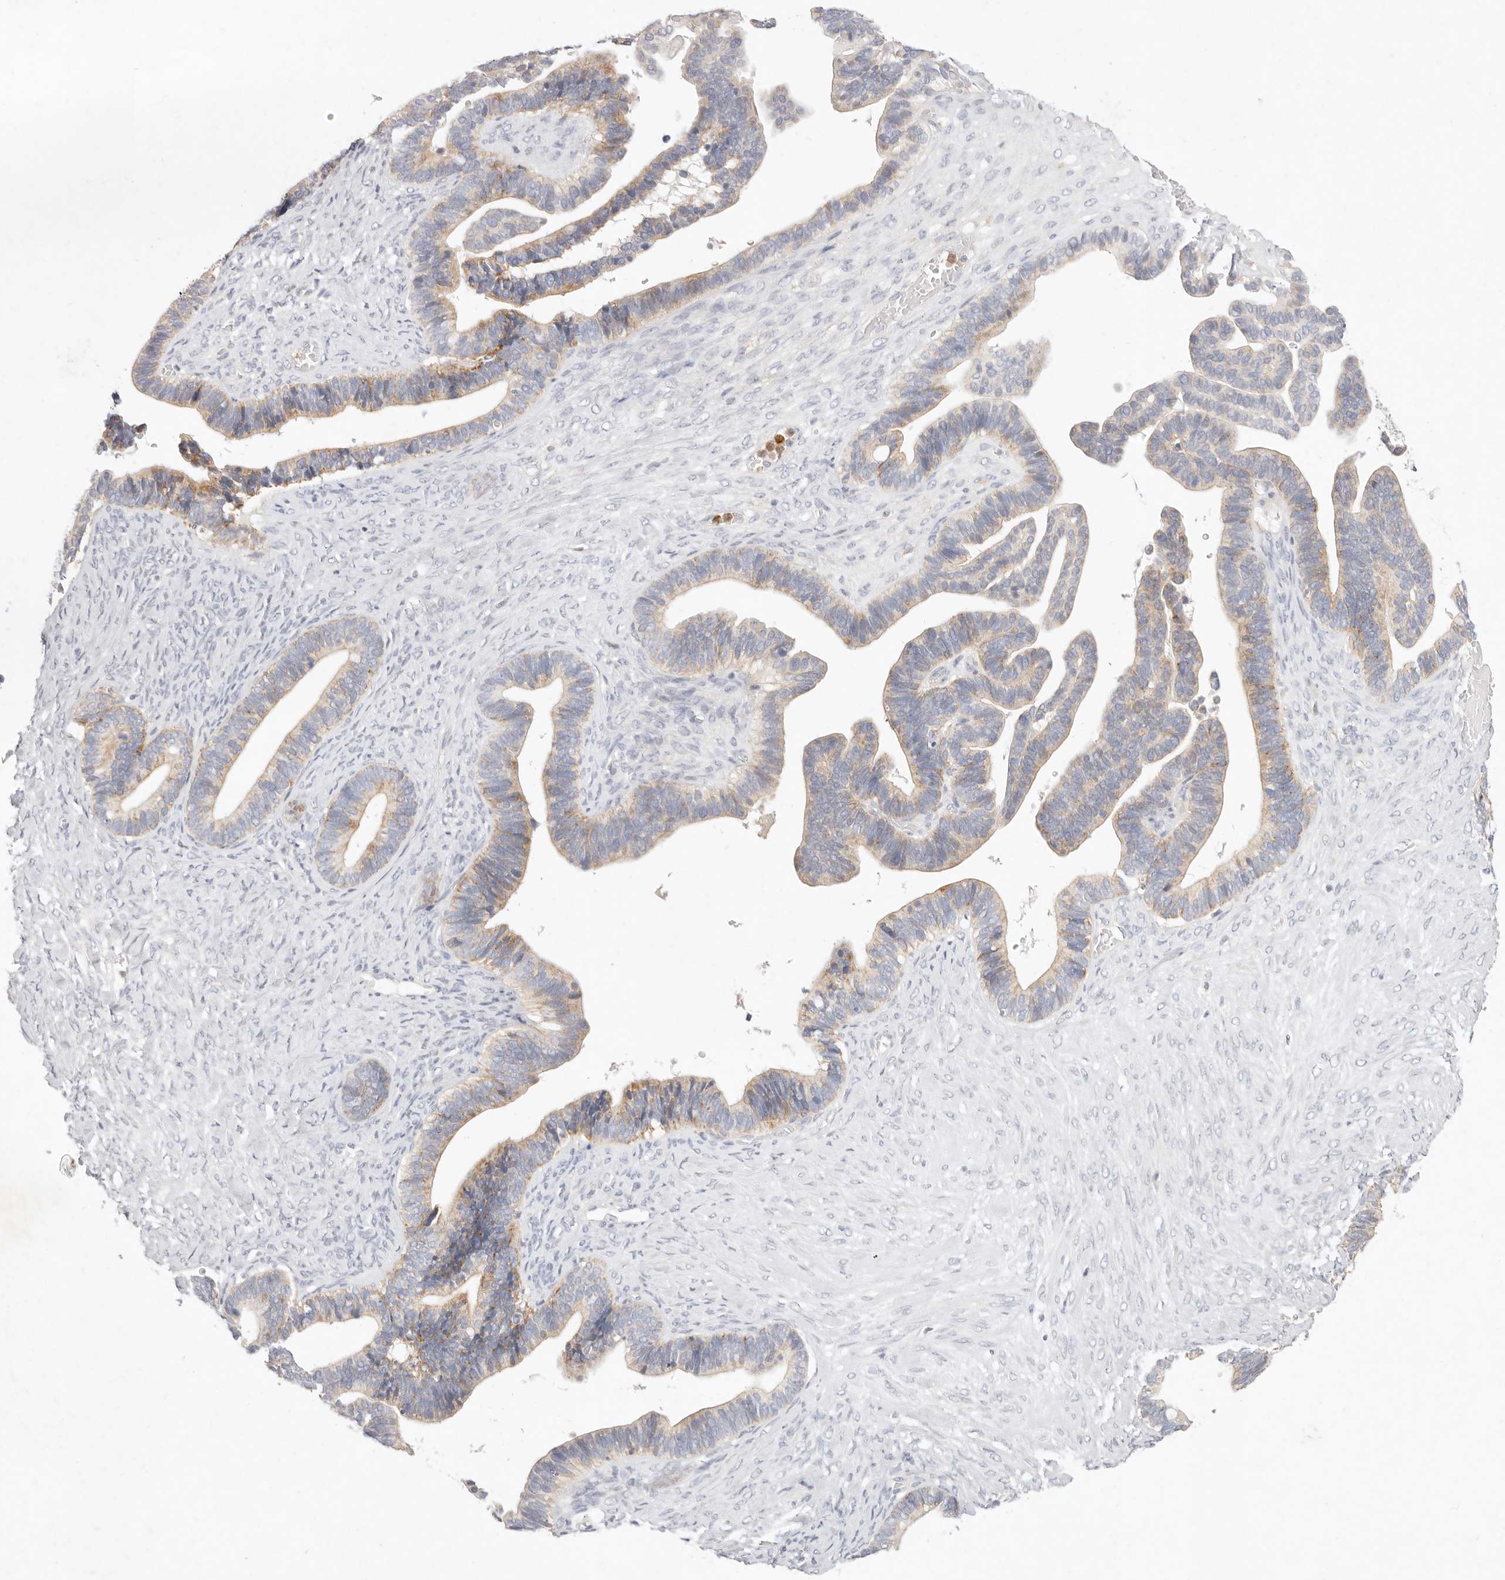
{"staining": {"intensity": "weak", "quantity": "25%-75%", "location": "cytoplasmic/membranous"}, "tissue": "ovarian cancer", "cell_type": "Tumor cells", "image_type": "cancer", "snomed": [{"axis": "morphology", "description": "Cystadenocarcinoma, serous, NOS"}, {"axis": "topography", "description": "Ovary"}], "caption": "An IHC micrograph of tumor tissue is shown. Protein staining in brown labels weak cytoplasmic/membranous positivity in ovarian cancer within tumor cells. The staining is performed using DAB (3,3'-diaminobenzidine) brown chromogen to label protein expression. The nuclei are counter-stained blue using hematoxylin.", "gene": "GPR84", "patient": {"sex": "female", "age": 56}}